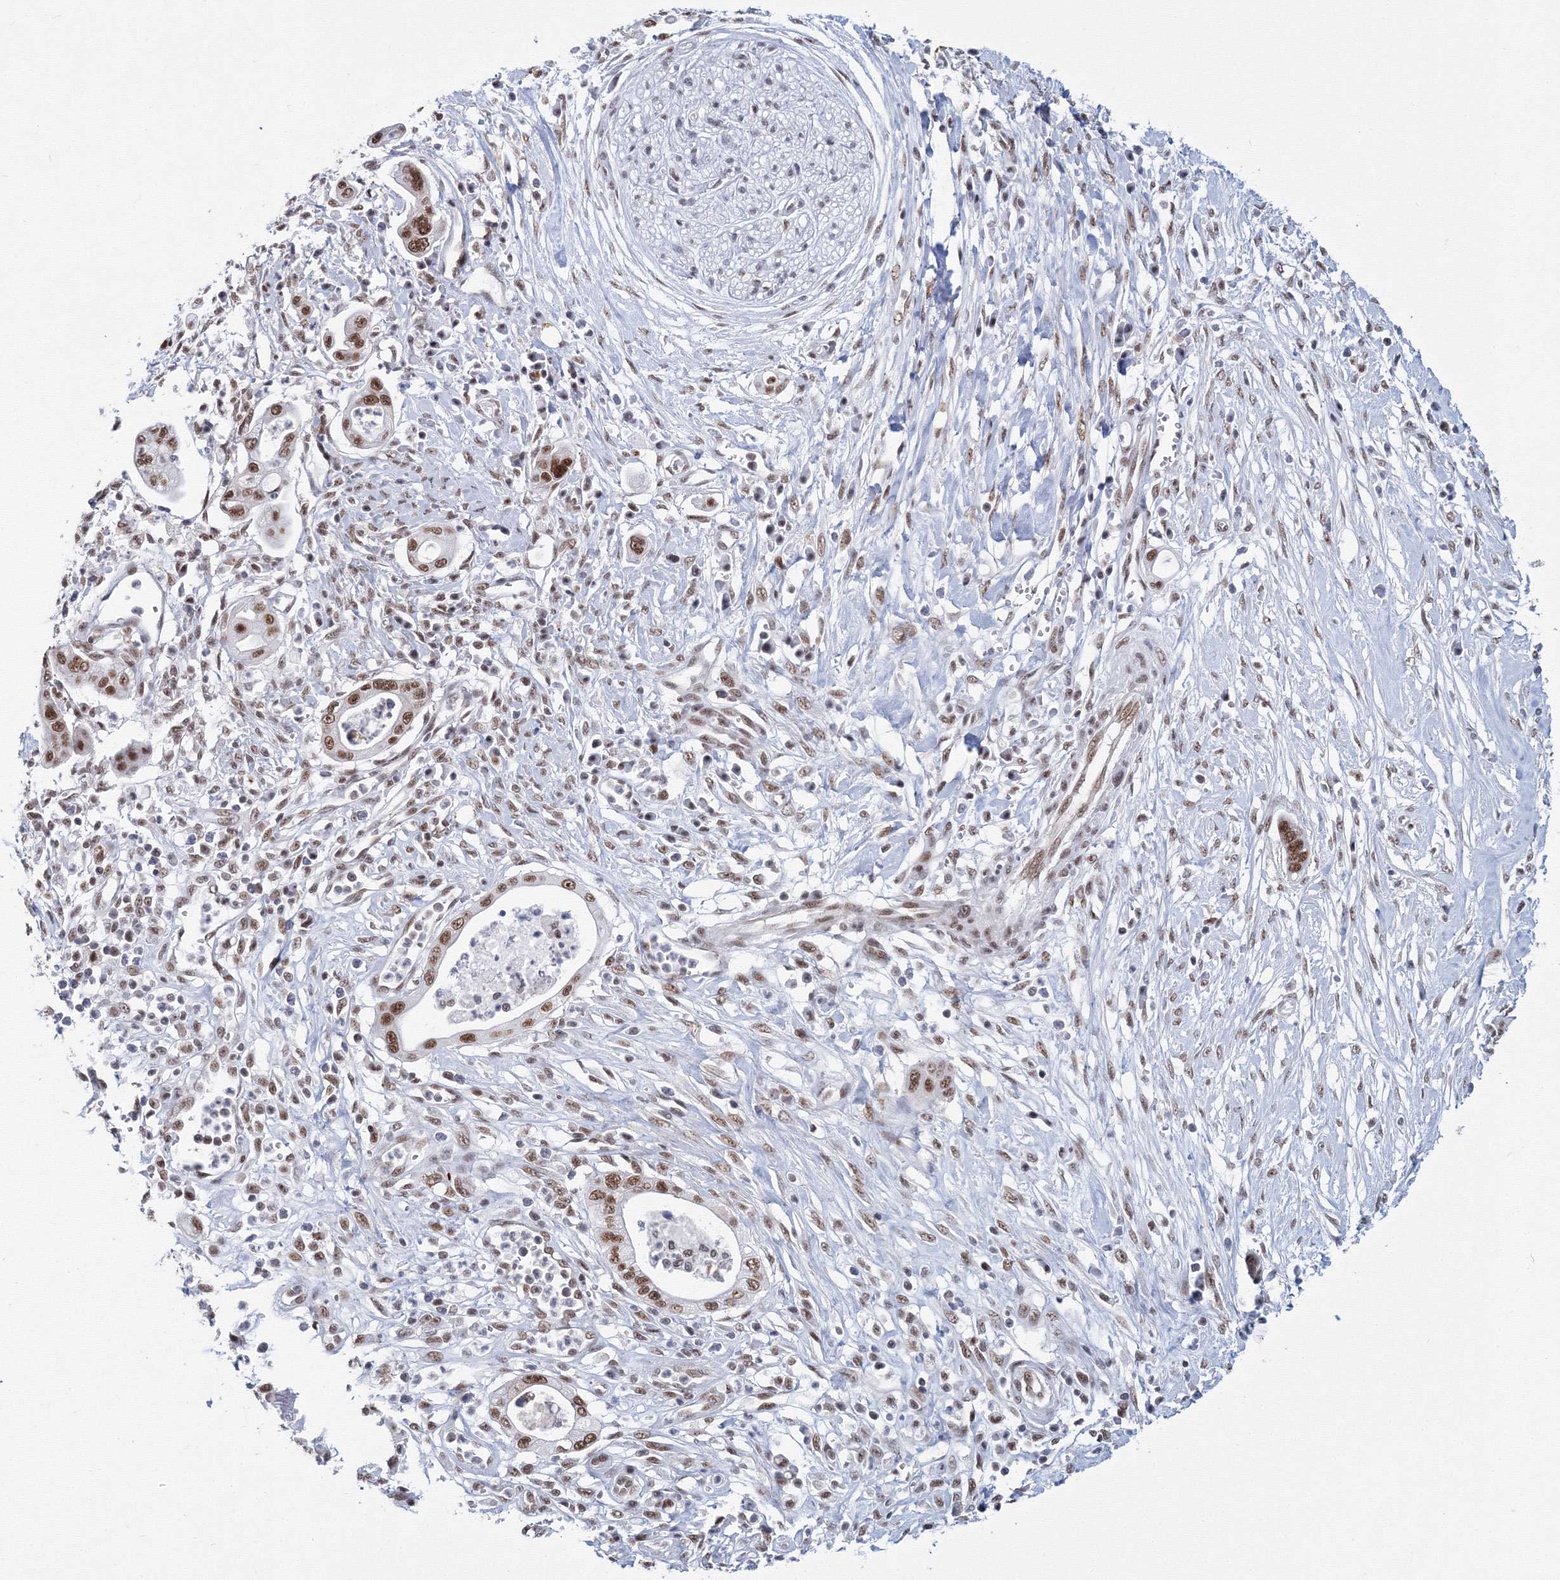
{"staining": {"intensity": "moderate", "quantity": ">75%", "location": "nuclear"}, "tissue": "pancreatic cancer", "cell_type": "Tumor cells", "image_type": "cancer", "snomed": [{"axis": "morphology", "description": "Adenocarcinoma, NOS"}, {"axis": "topography", "description": "Pancreas"}], "caption": "IHC of human pancreatic adenocarcinoma shows medium levels of moderate nuclear positivity in approximately >75% of tumor cells. The staining was performed using DAB (3,3'-diaminobenzidine) to visualize the protein expression in brown, while the nuclei were stained in blue with hematoxylin (Magnification: 20x).", "gene": "SF3B6", "patient": {"sex": "male", "age": 68}}